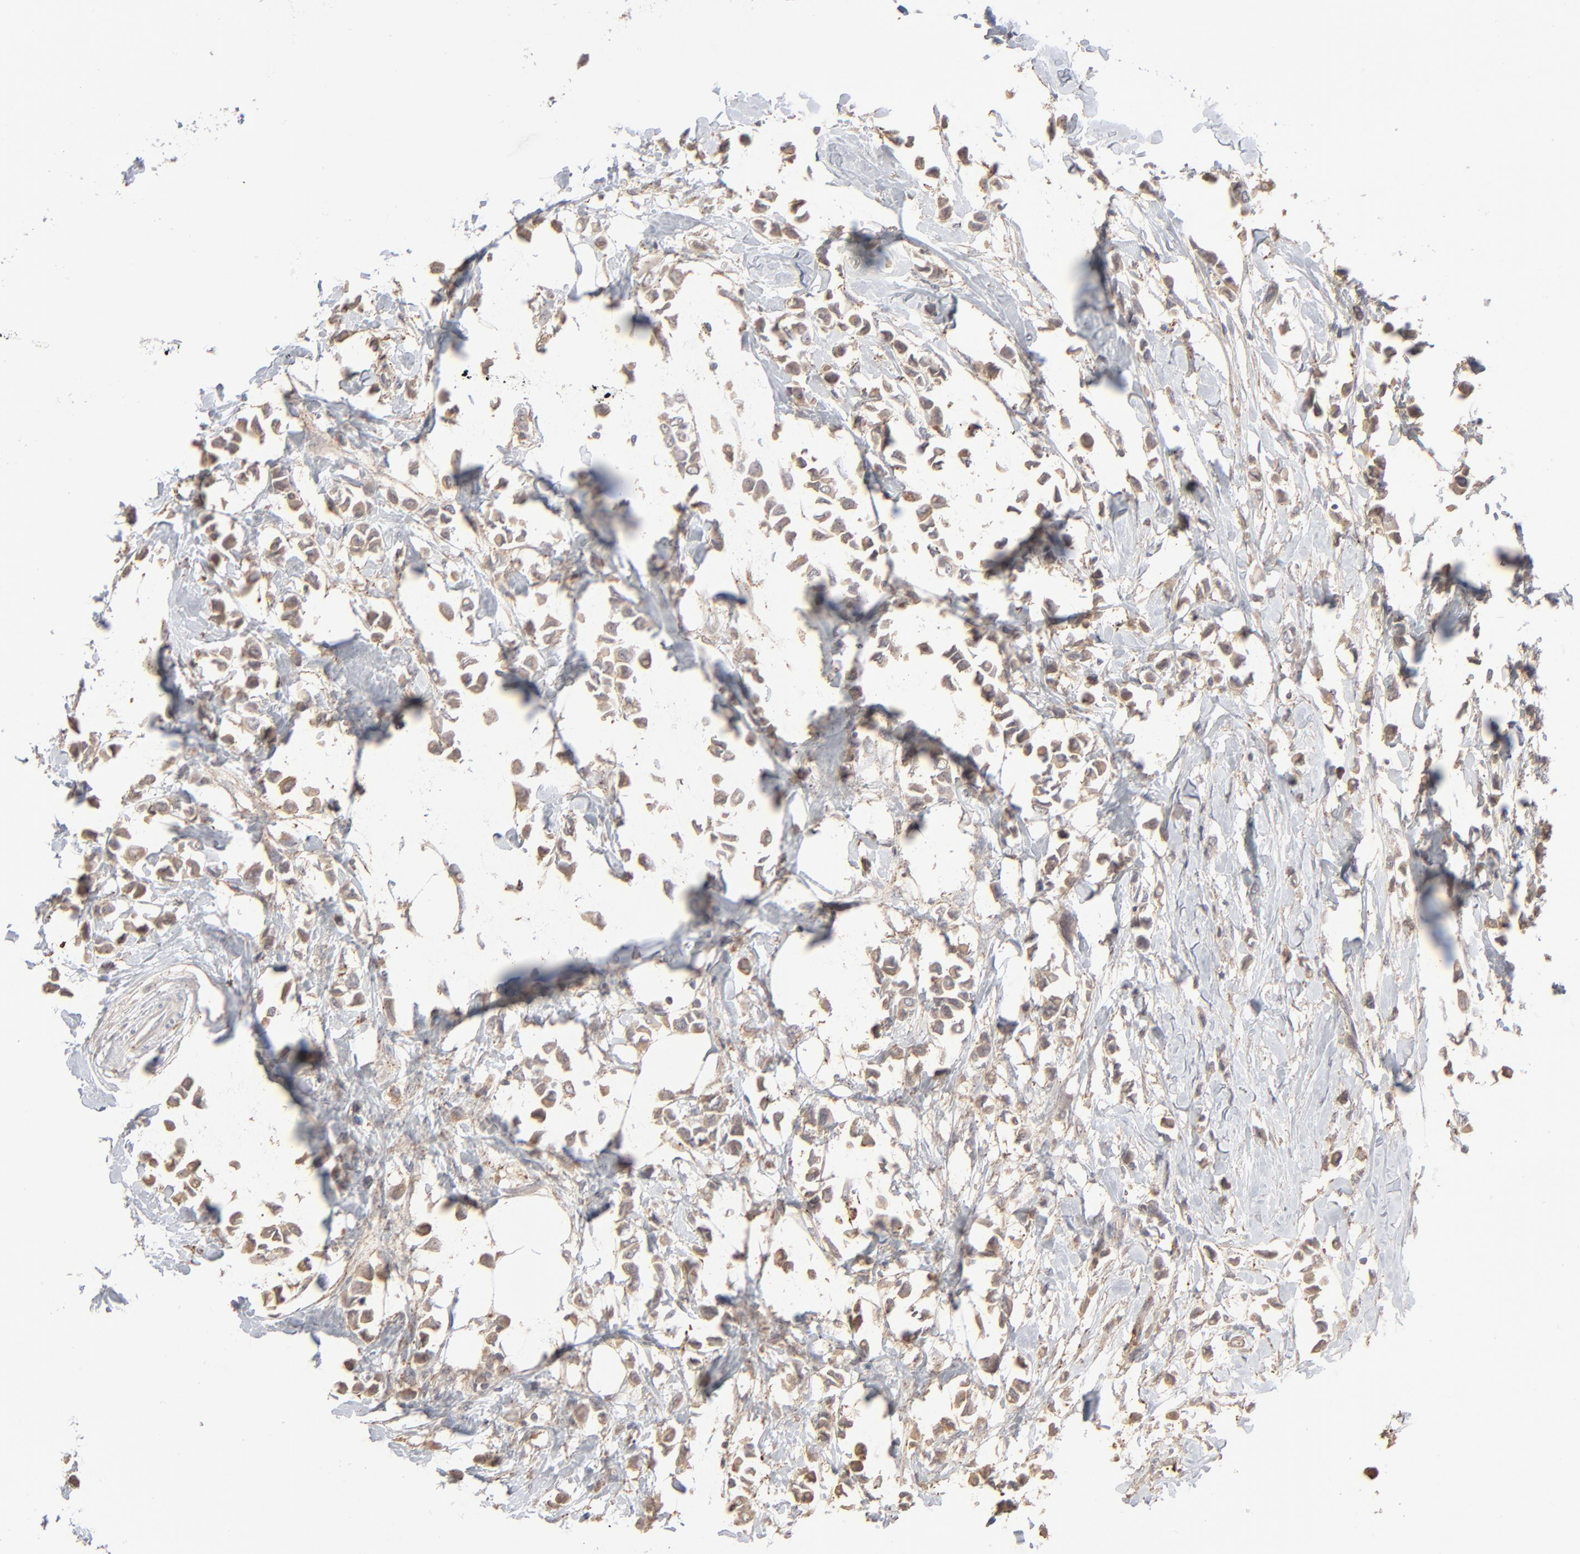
{"staining": {"intensity": "weak", "quantity": ">75%", "location": "cytoplasmic/membranous"}, "tissue": "breast cancer", "cell_type": "Tumor cells", "image_type": "cancer", "snomed": [{"axis": "morphology", "description": "Lobular carcinoma"}, {"axis": "topography", "description": "Breast"}], "caption": "Breast cancer (lobular carcinoma) stained for a protein reveals weak cytoplasmic/membranous positivity in tumor cells.", "gene": "POMT2", "patient": {"sex": "female", "age": 51}}